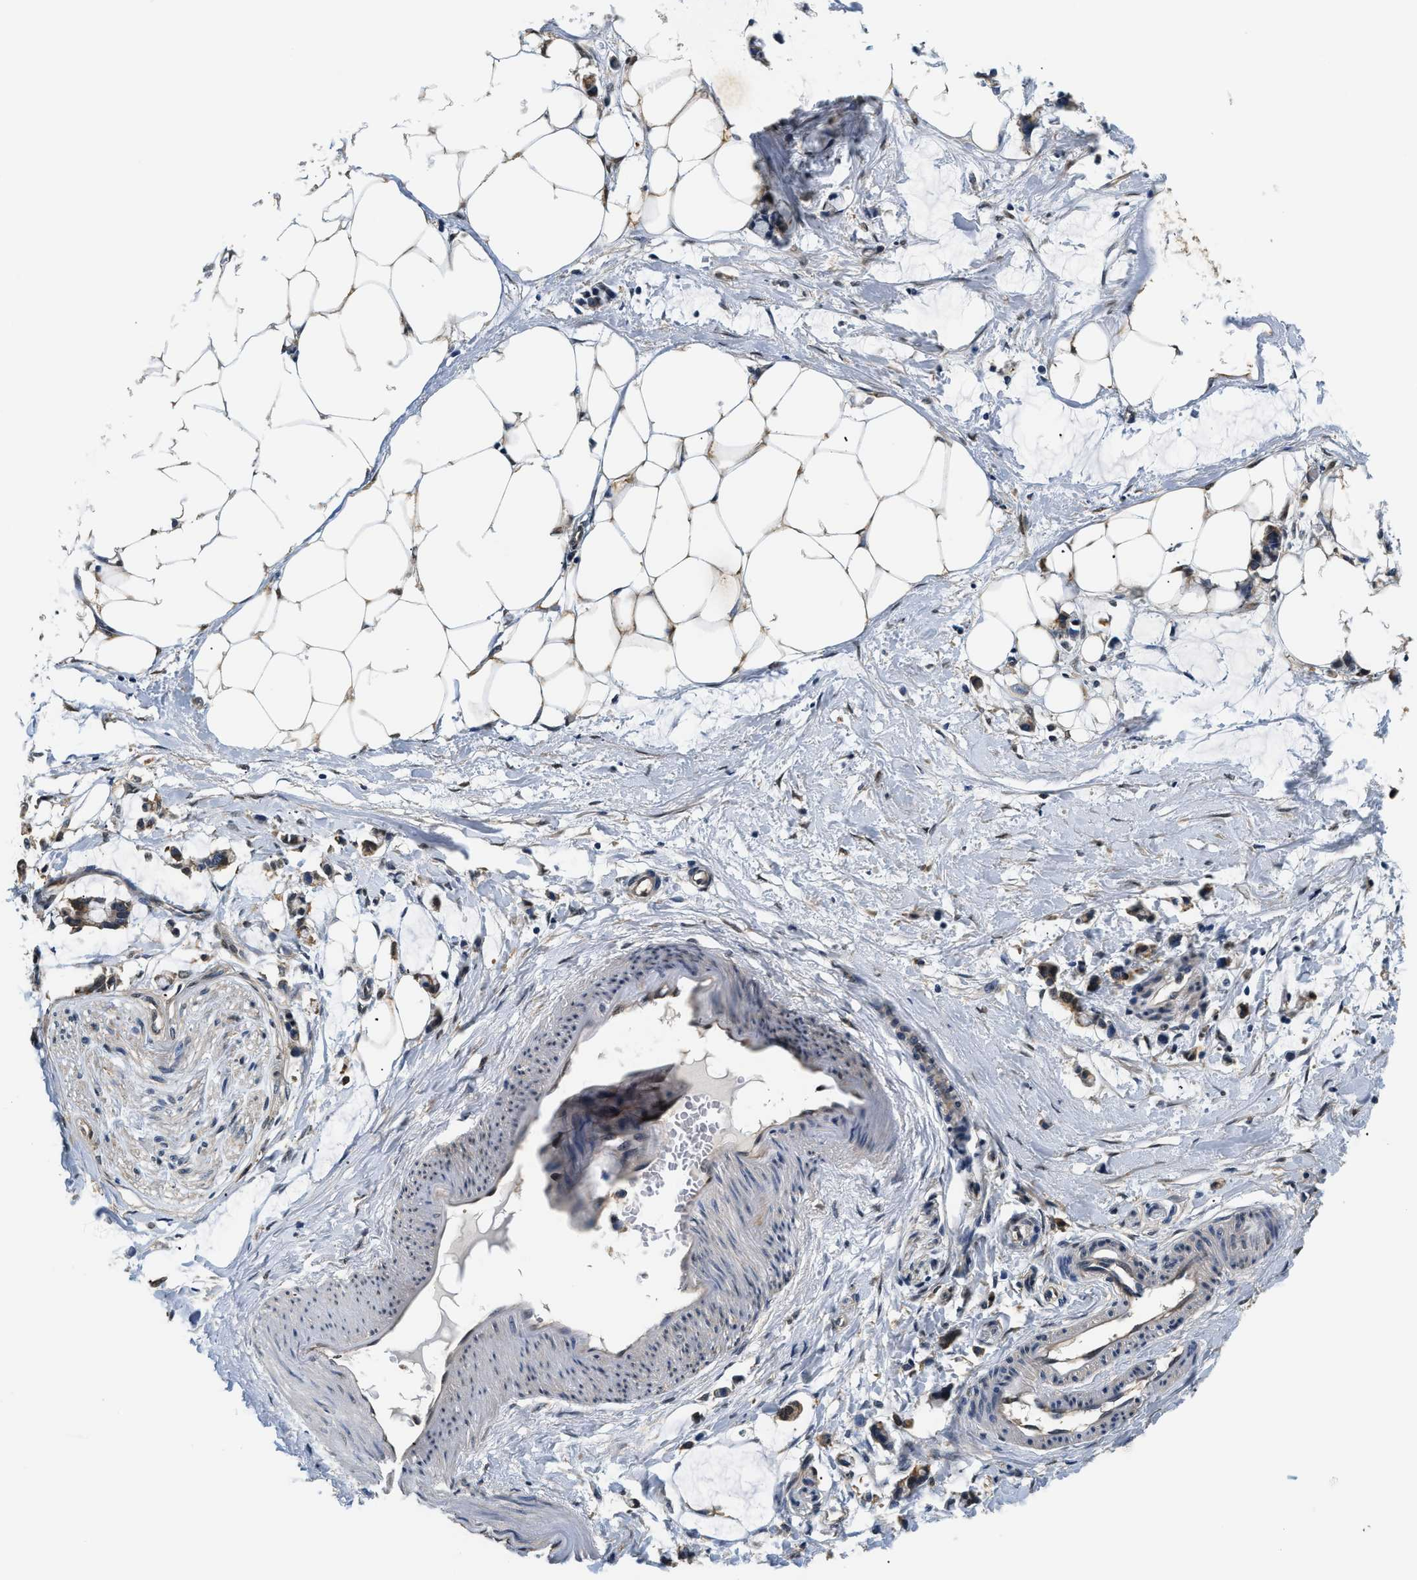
{"staining": {"intensity": "negative", "quantity": "25%-75%", "location": "cytoplasmic/membranous"}, "tissue": "adipose tissue", "cell_type": "Adipocytes", "image_type": "normal", "snomed": [{"axis": "morphology", "description": "Normal tissue, NOS"}, {"axis": "morphology", "description": "Adenocarcinoma, NOS"}, {"axis": "topography", "description": "Colon"}, {"axis": "topography", "description": "Peripheral nerve tissue"}], "caption": "The micrograph shows no staining of adipocytes in unremarkable adipose tissue.", "gene": "BCL7C", "patient": {"sex": "male", "age": 14}}